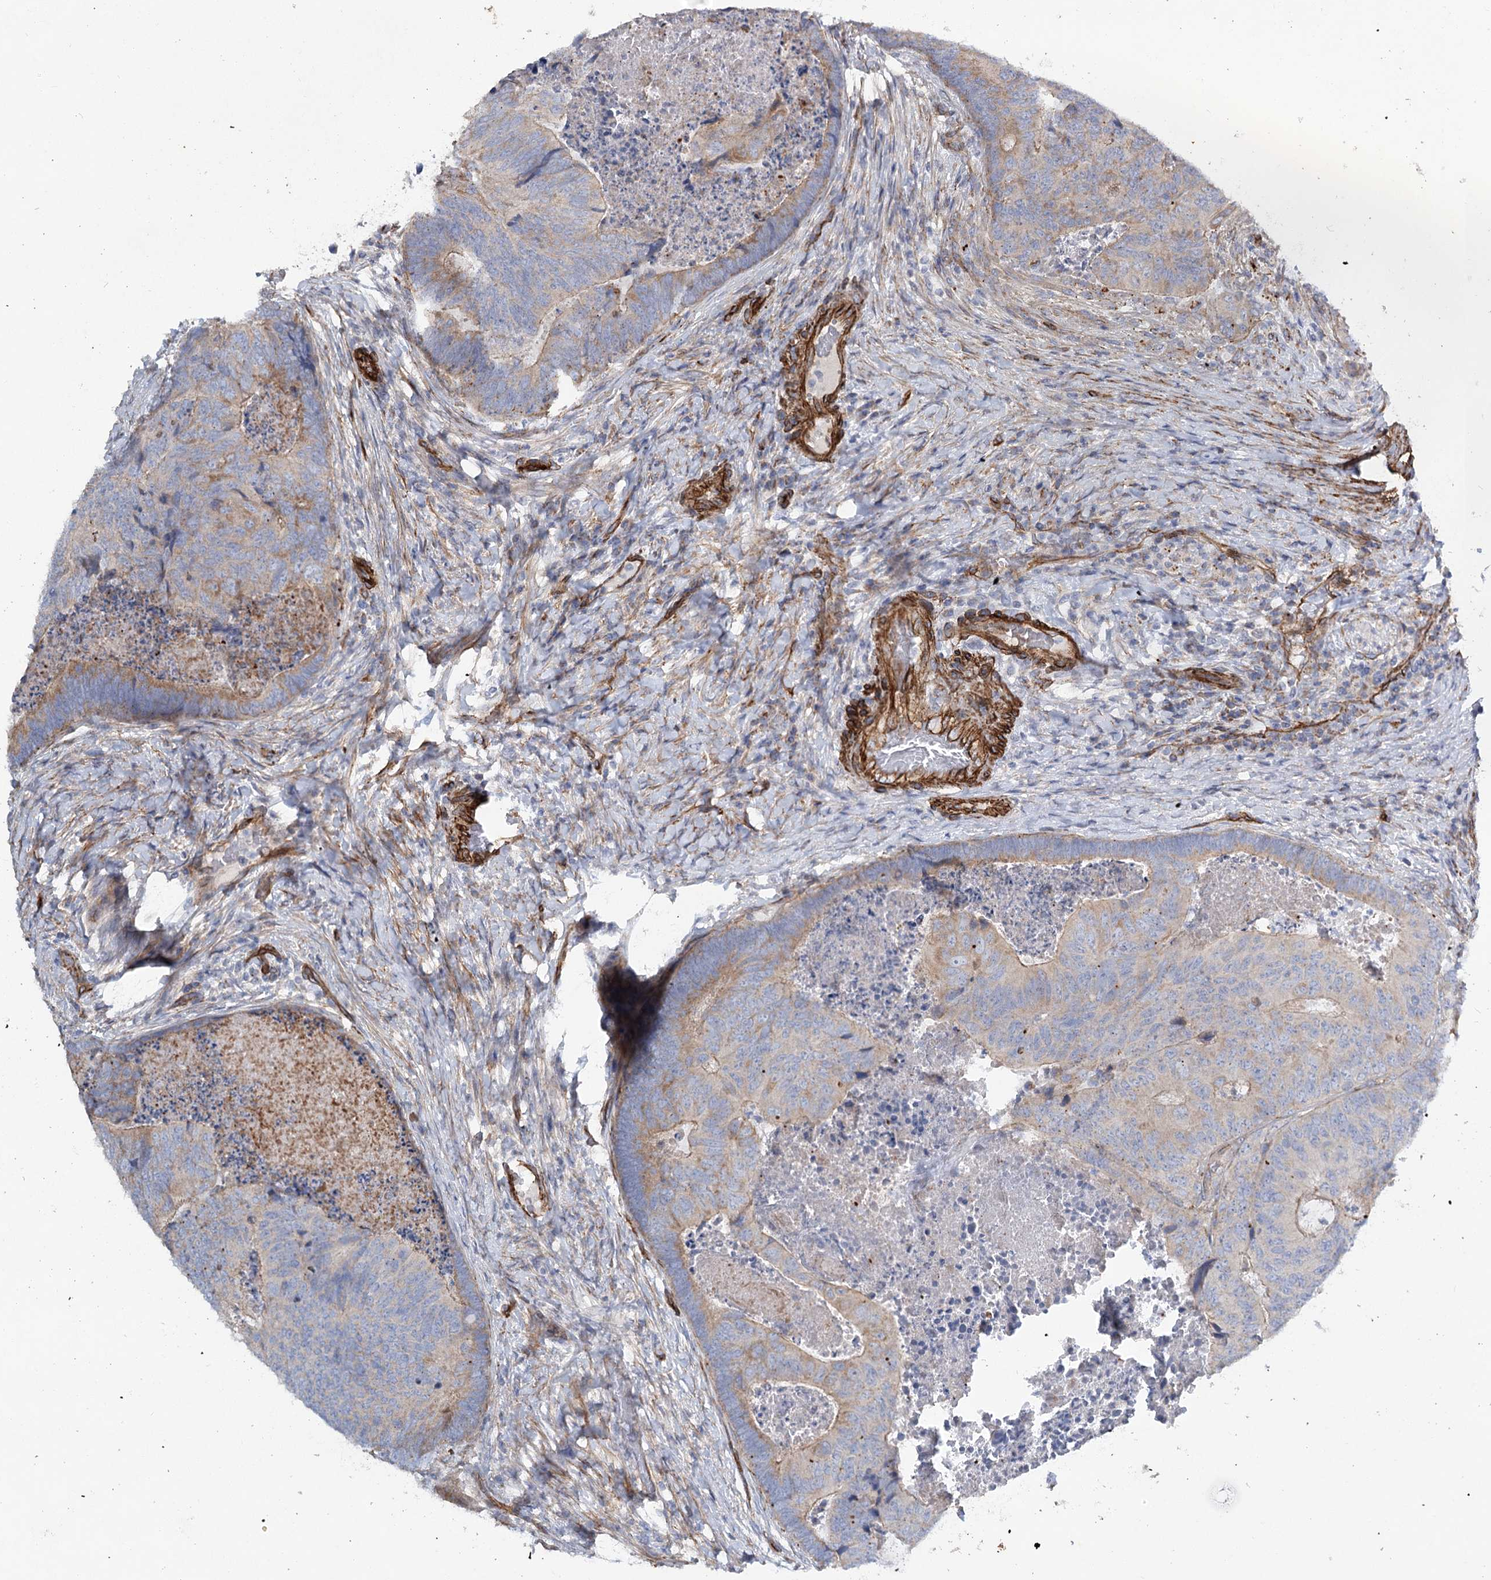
{"staining": {"intensity": "weak", "quantity": ">75%", "location": "cytoplasmic/membranous"}, "tissue": "colorectal cancer", "cell_type": "Tumor cells", "image_type": "cancer", "snomed": [{"axis": "morphology", "description": "Adenocarcinoma, NOS"}, {"axis": "topography", "description": "Colon"}], "caption": "Immunohistochemistry (DAB (3,3'-diaminobenzidine)) staining of colorectal cancer (adenocarcinoma) displays weak cytoplasmic/membranous protein expression in approximately >75% of tumor cells.", "gene": "TMEM164", "patient": {"sex": "female", "age": 67}}